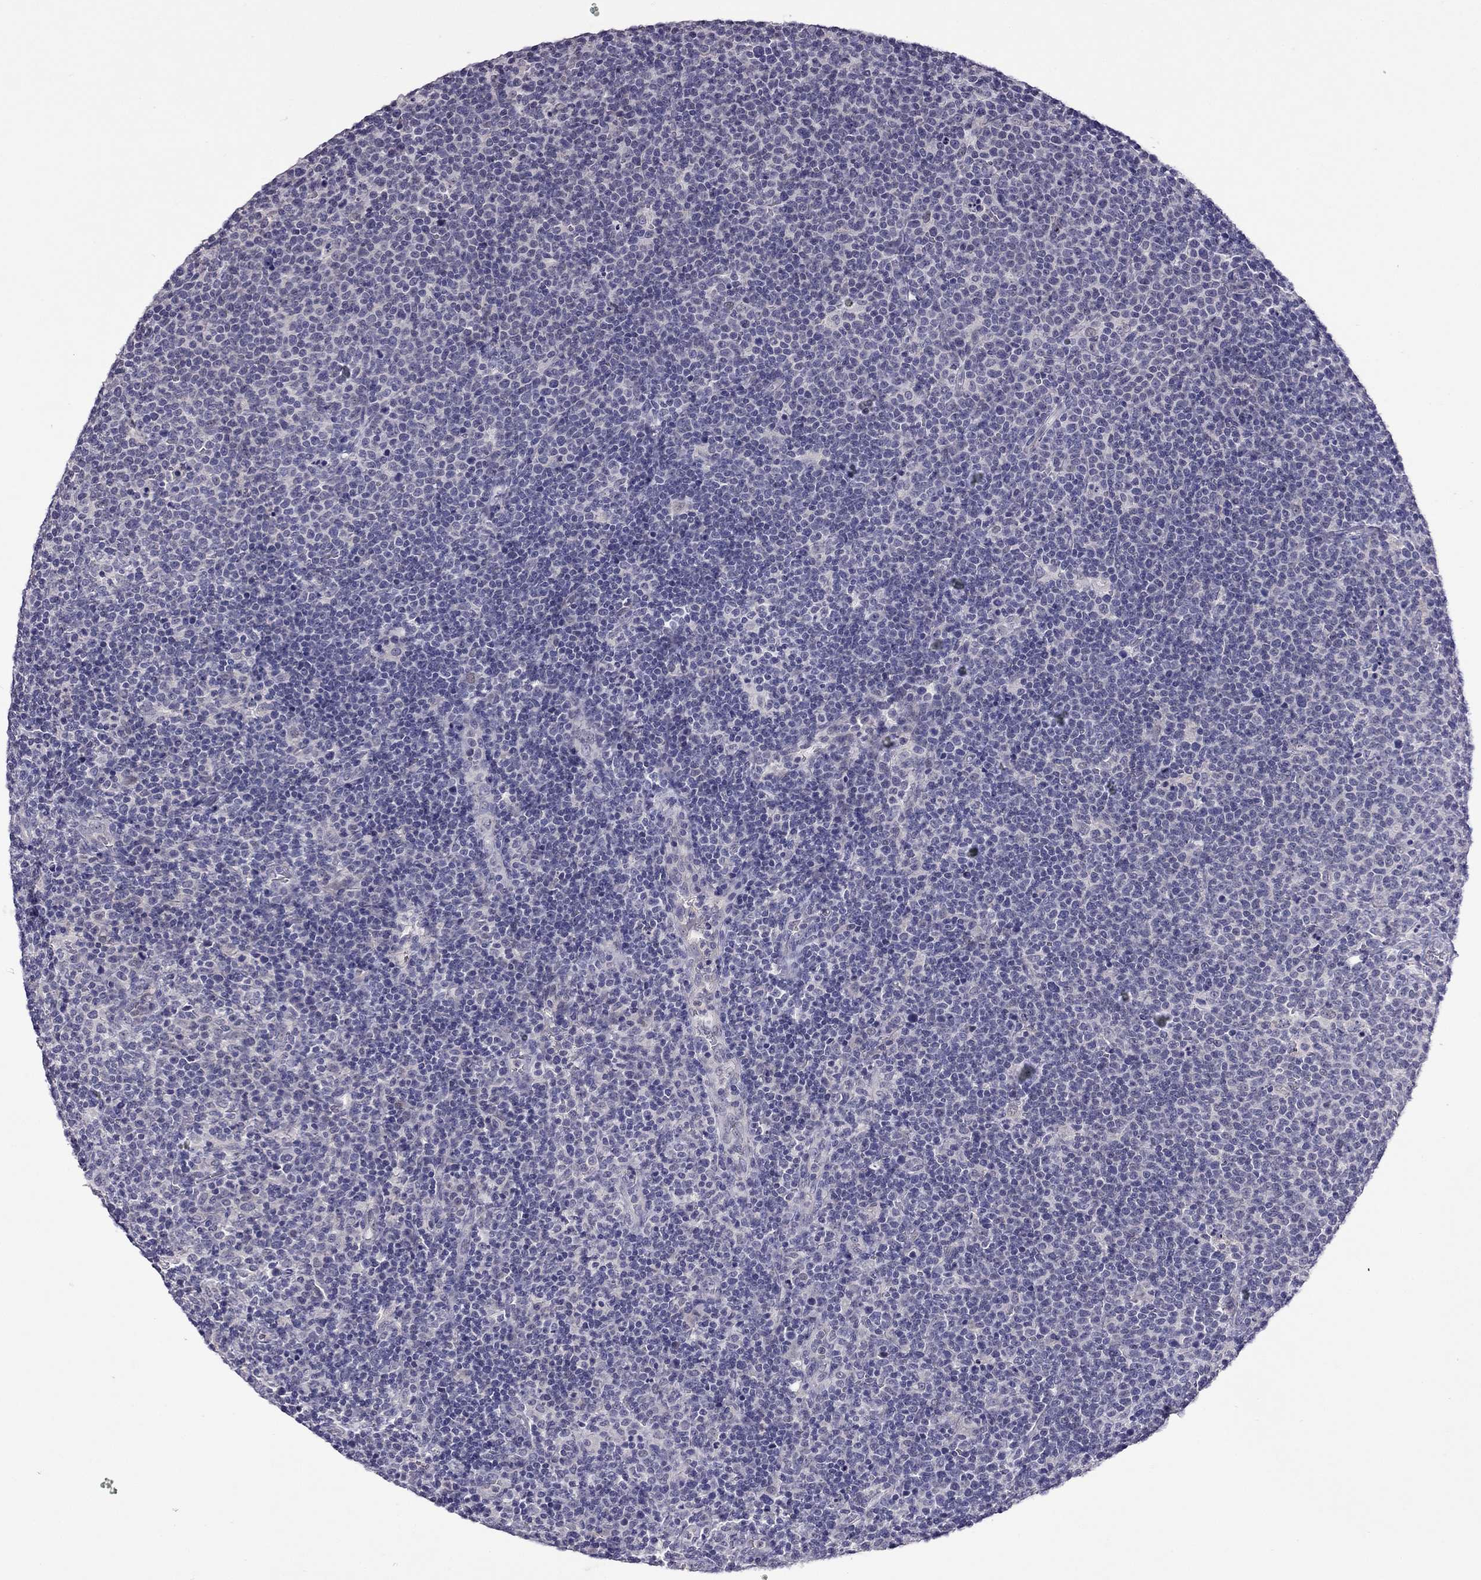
{"staining": {"intensity": "negative", "quantity": "none", "location": "none"}, "tissue": "lymphoma", "cell_type": "Tumor cells", "image_type": "cancer", "snomed": [{"axis": "morphology", "description": "Malignant lymphoma, non-Hodgkin's type, High grade"}, {"axis": "topography", "description": "Lymph node"}], "caption": "Photomicrograph shows no protein expression in tumor cells of lymphoma tissue. Brightfield microscopy of immunohistochemistry (IHC) stained with DAB (brown) and hematoxylin (blue), captured at high magnification.", "gene": "STAR", "patient": {"sex": "male", "age": 61}}